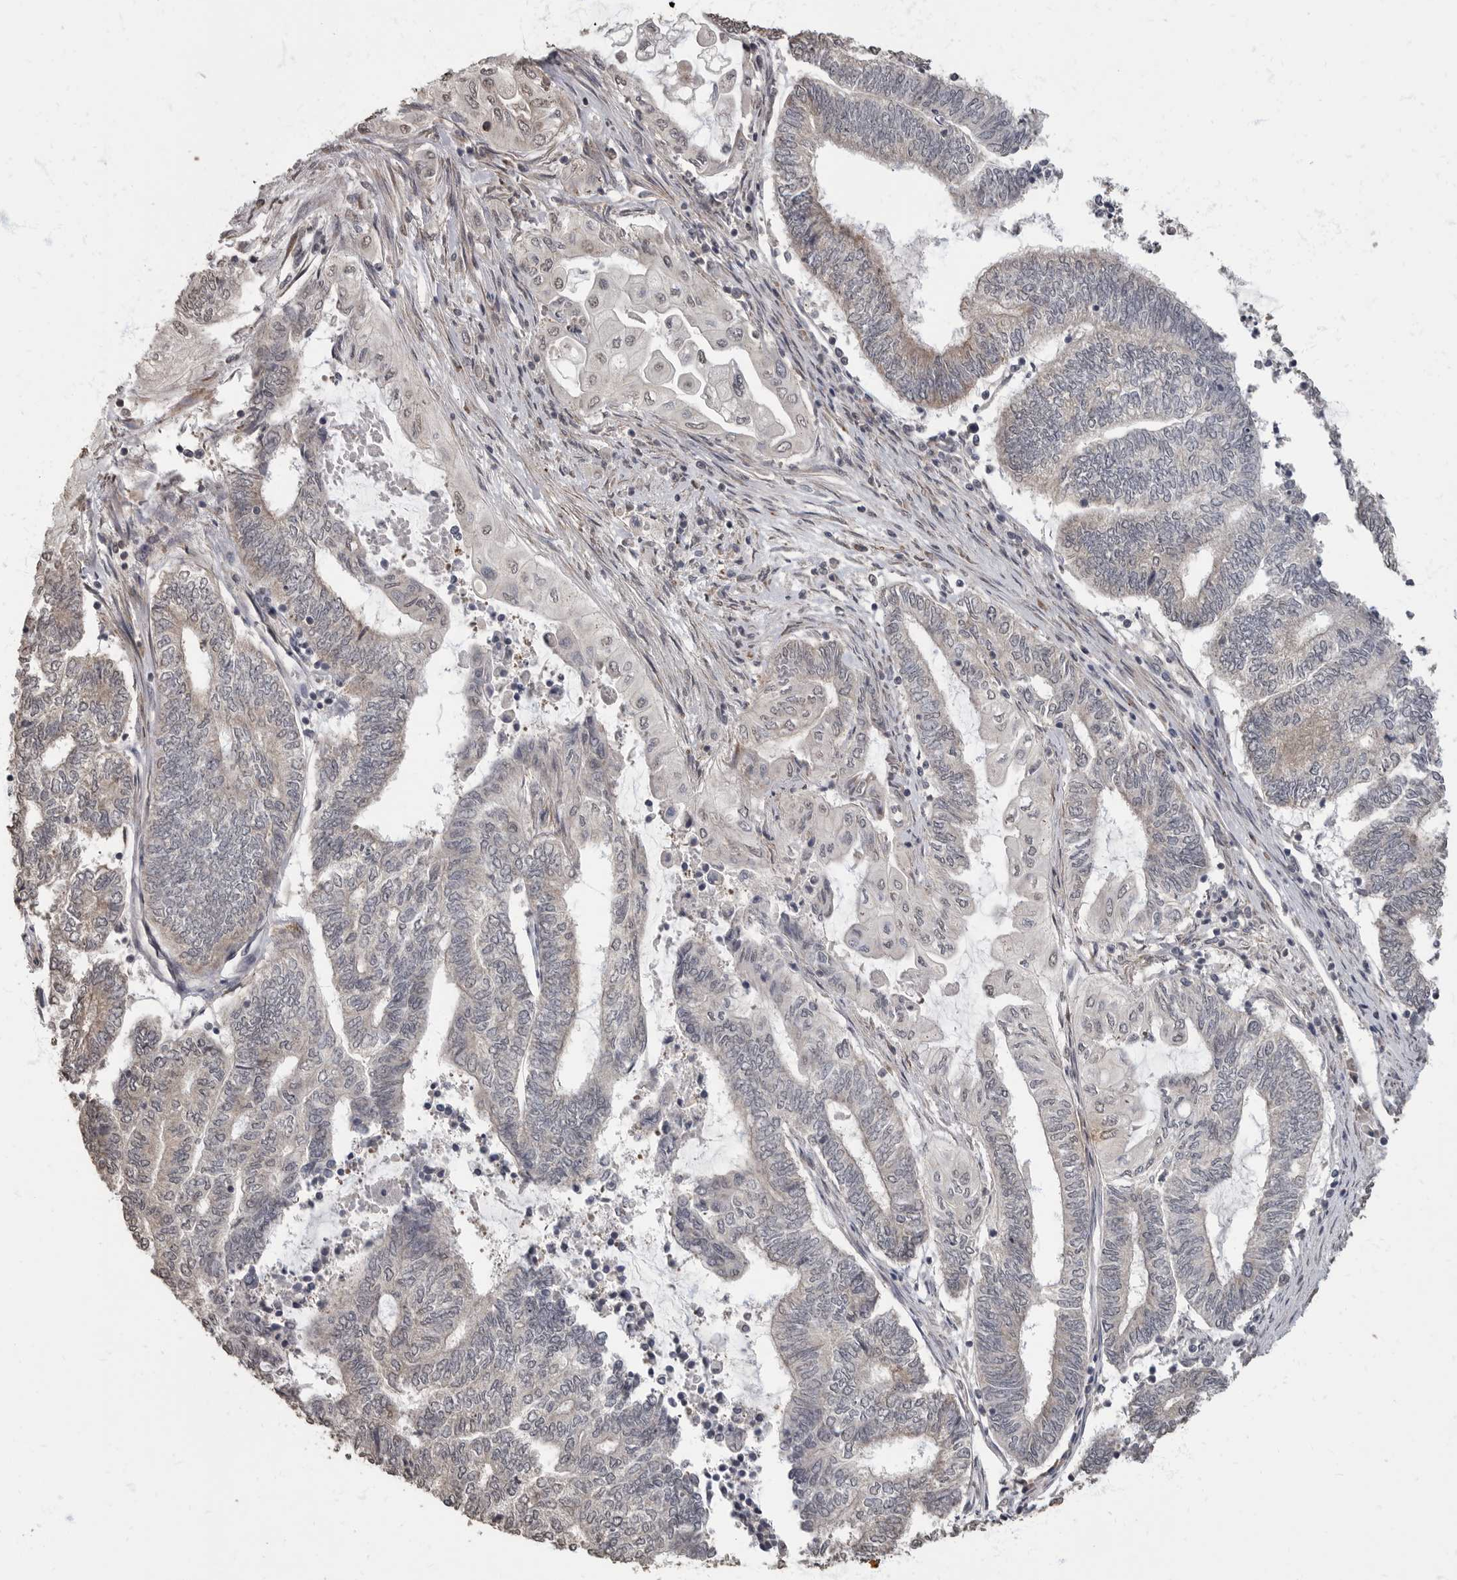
{"staining": {"intensity": "negative", "quantity": "none", "location": "none"}, "tissue": "endometrial cancer", "cell_type": "Tumor cells", "image_type": "cancer", "snomed": [{"axis": "morphology", "description": "Adenocarcinoma, NOS"}, {"axis": "topography", "description": "Uterus"}, {"axis": "topography", "description": "Endometrium"}], "caption": "This is an IHC micrograph of endometrial adenocarcinoma. There is no expression in tumor cells.", "gene": "MAFG", "patient": {"sex": "female", "age": 70}}